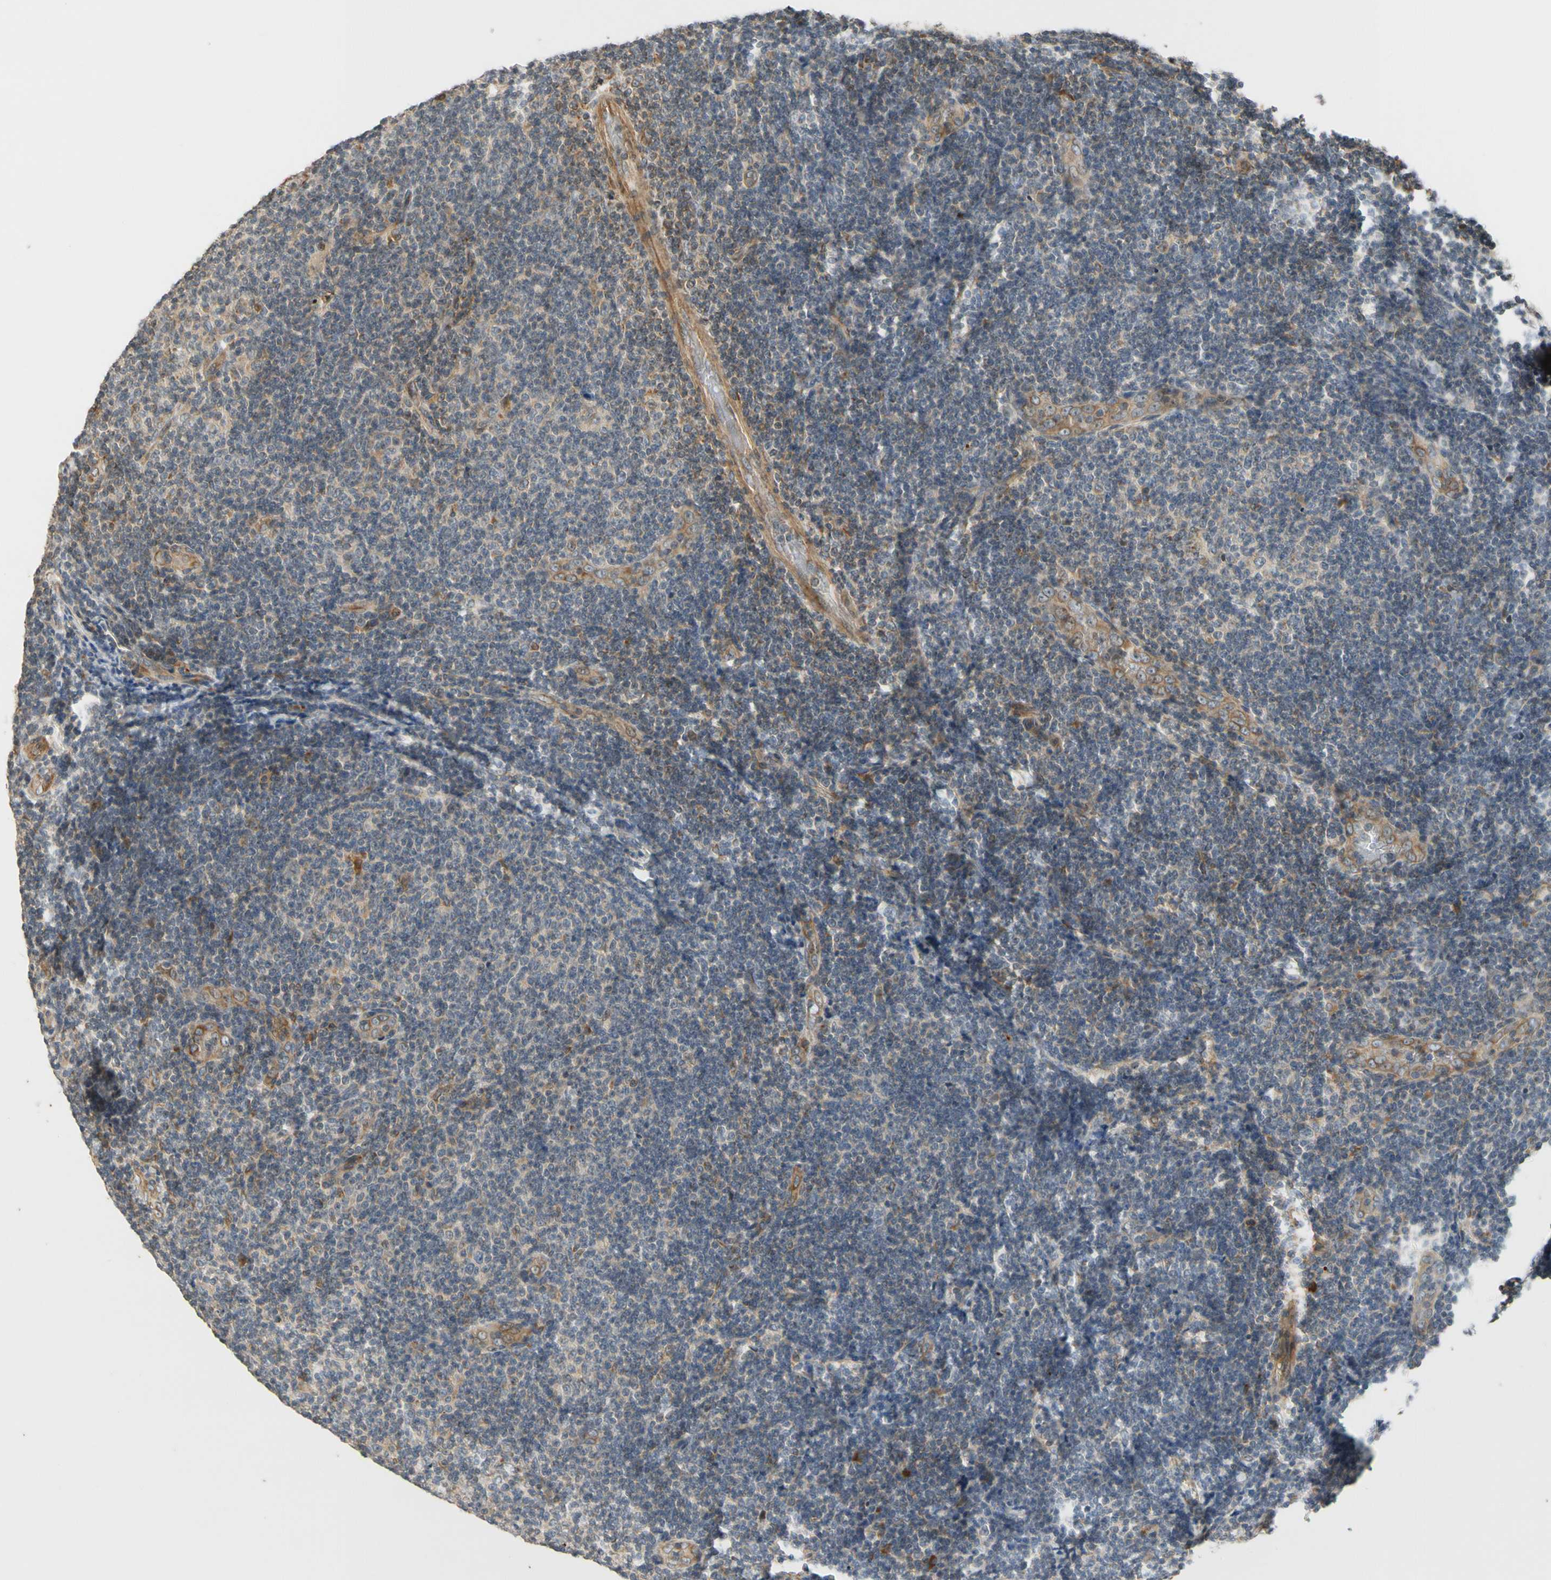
{"staining": {"intensity": "weak", "quantity": ">75%", "location": "cytoplasmic/membranous"}, "tissue": "lymphoma", "cell_type": "Tumor cells", "image_type": "cancer", "snomed": [{"axis": "morphology", "description": "Malignant lymphoma, non-Hodgkin's type, Low grade"}, {"axis": "topography", "description": "Lymph node"}], "caption": "The photomicrograph shows a brown stain indicating the presence of a protein in the cytoplasmic/membranous of tumor cells in lymphoma. (DAB (3,3'-diaminobenzidine) IHC with brightfield microscopy, high magnification).", "gene": "ATP2C1", "patient": {"sex": "male", "age": 83}}